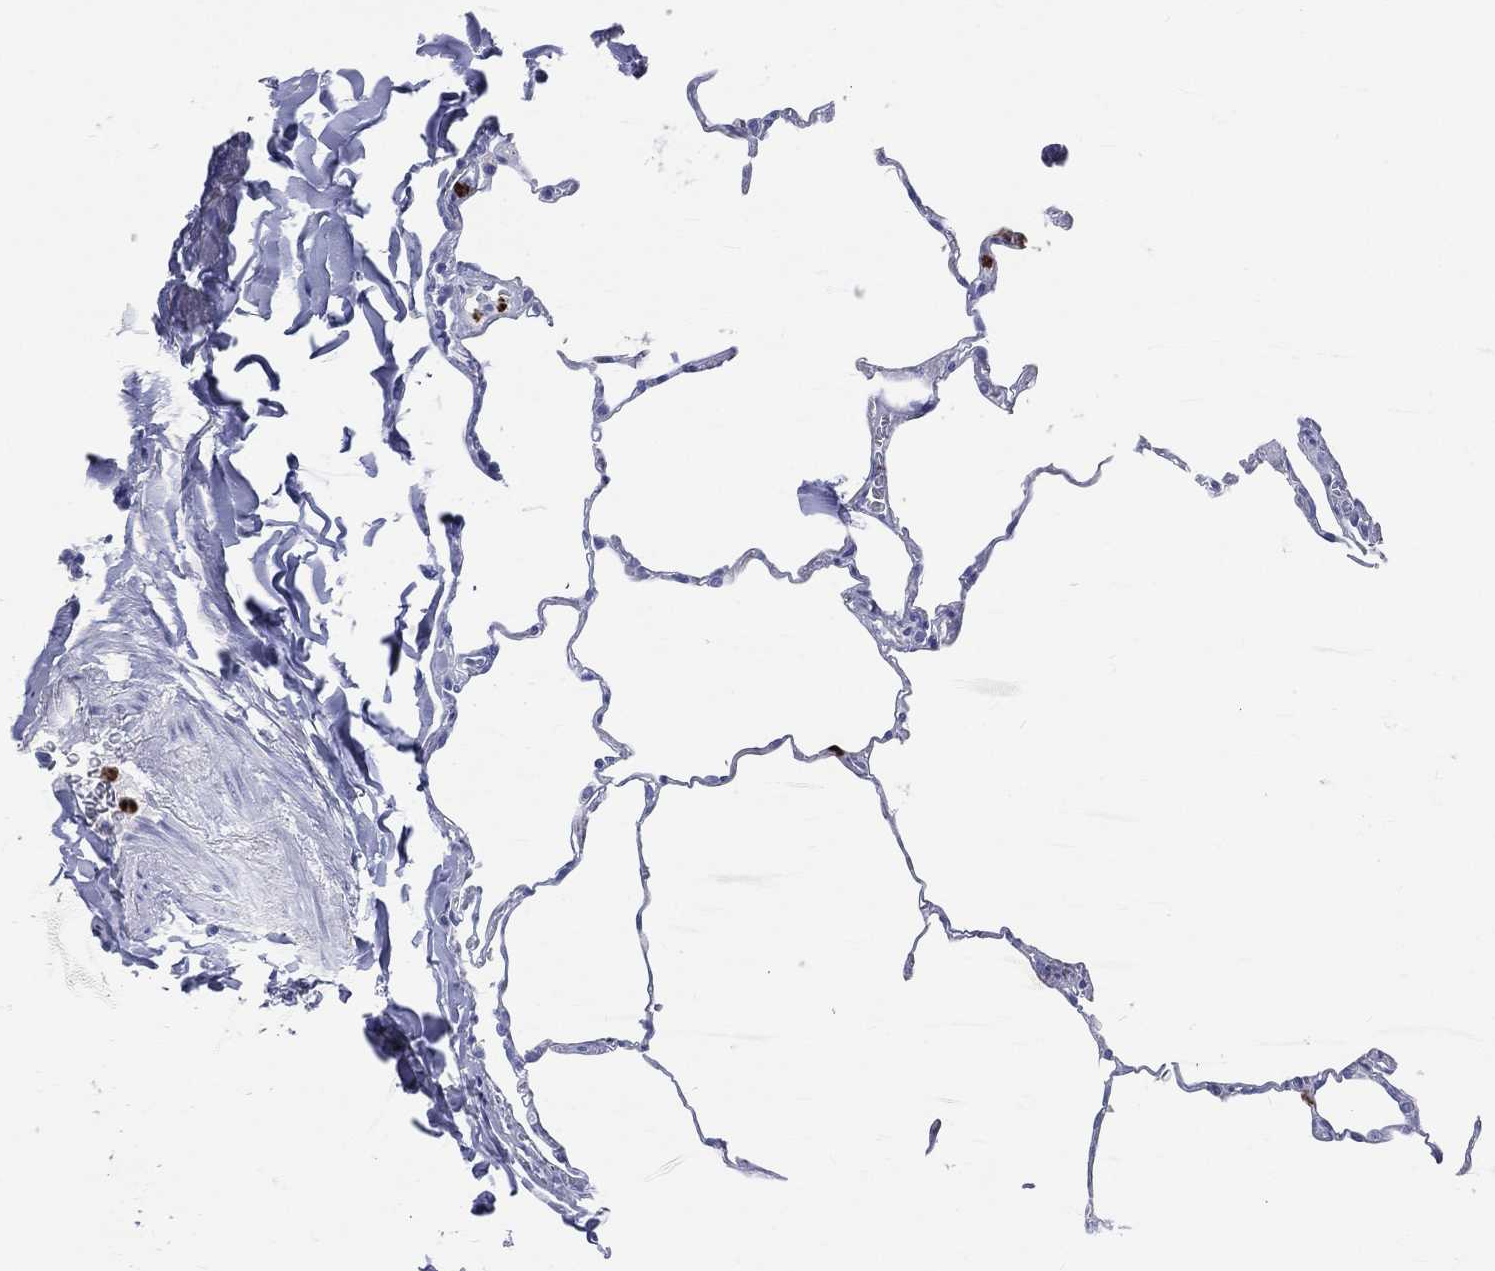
{"staining": {"intensity": "negative", "quantity": "none", "location": "none"}, "tissue": "lung", "cell_type": "Alveolar cells", "image_type": "normal", "snomed": [{"axis": "morphology", "description": "Normal tissue, NOS"}, {"axis": "morphology", "description": "Adenocarcinoma, metastatic, NOS"}, {"axis": "topography", "description": "Lung"}], "caption": "Immunohistochemistry of unremarkable lung displays no staining in alveolar cells. The staining was performed using DAB to visualize the protein expression in brown, while the nuclei were stained in blue with hematoxylin (Magnification: 20x).", "gene": "PGLYRP1", "patient": {"sex": "male", "age": 45}}